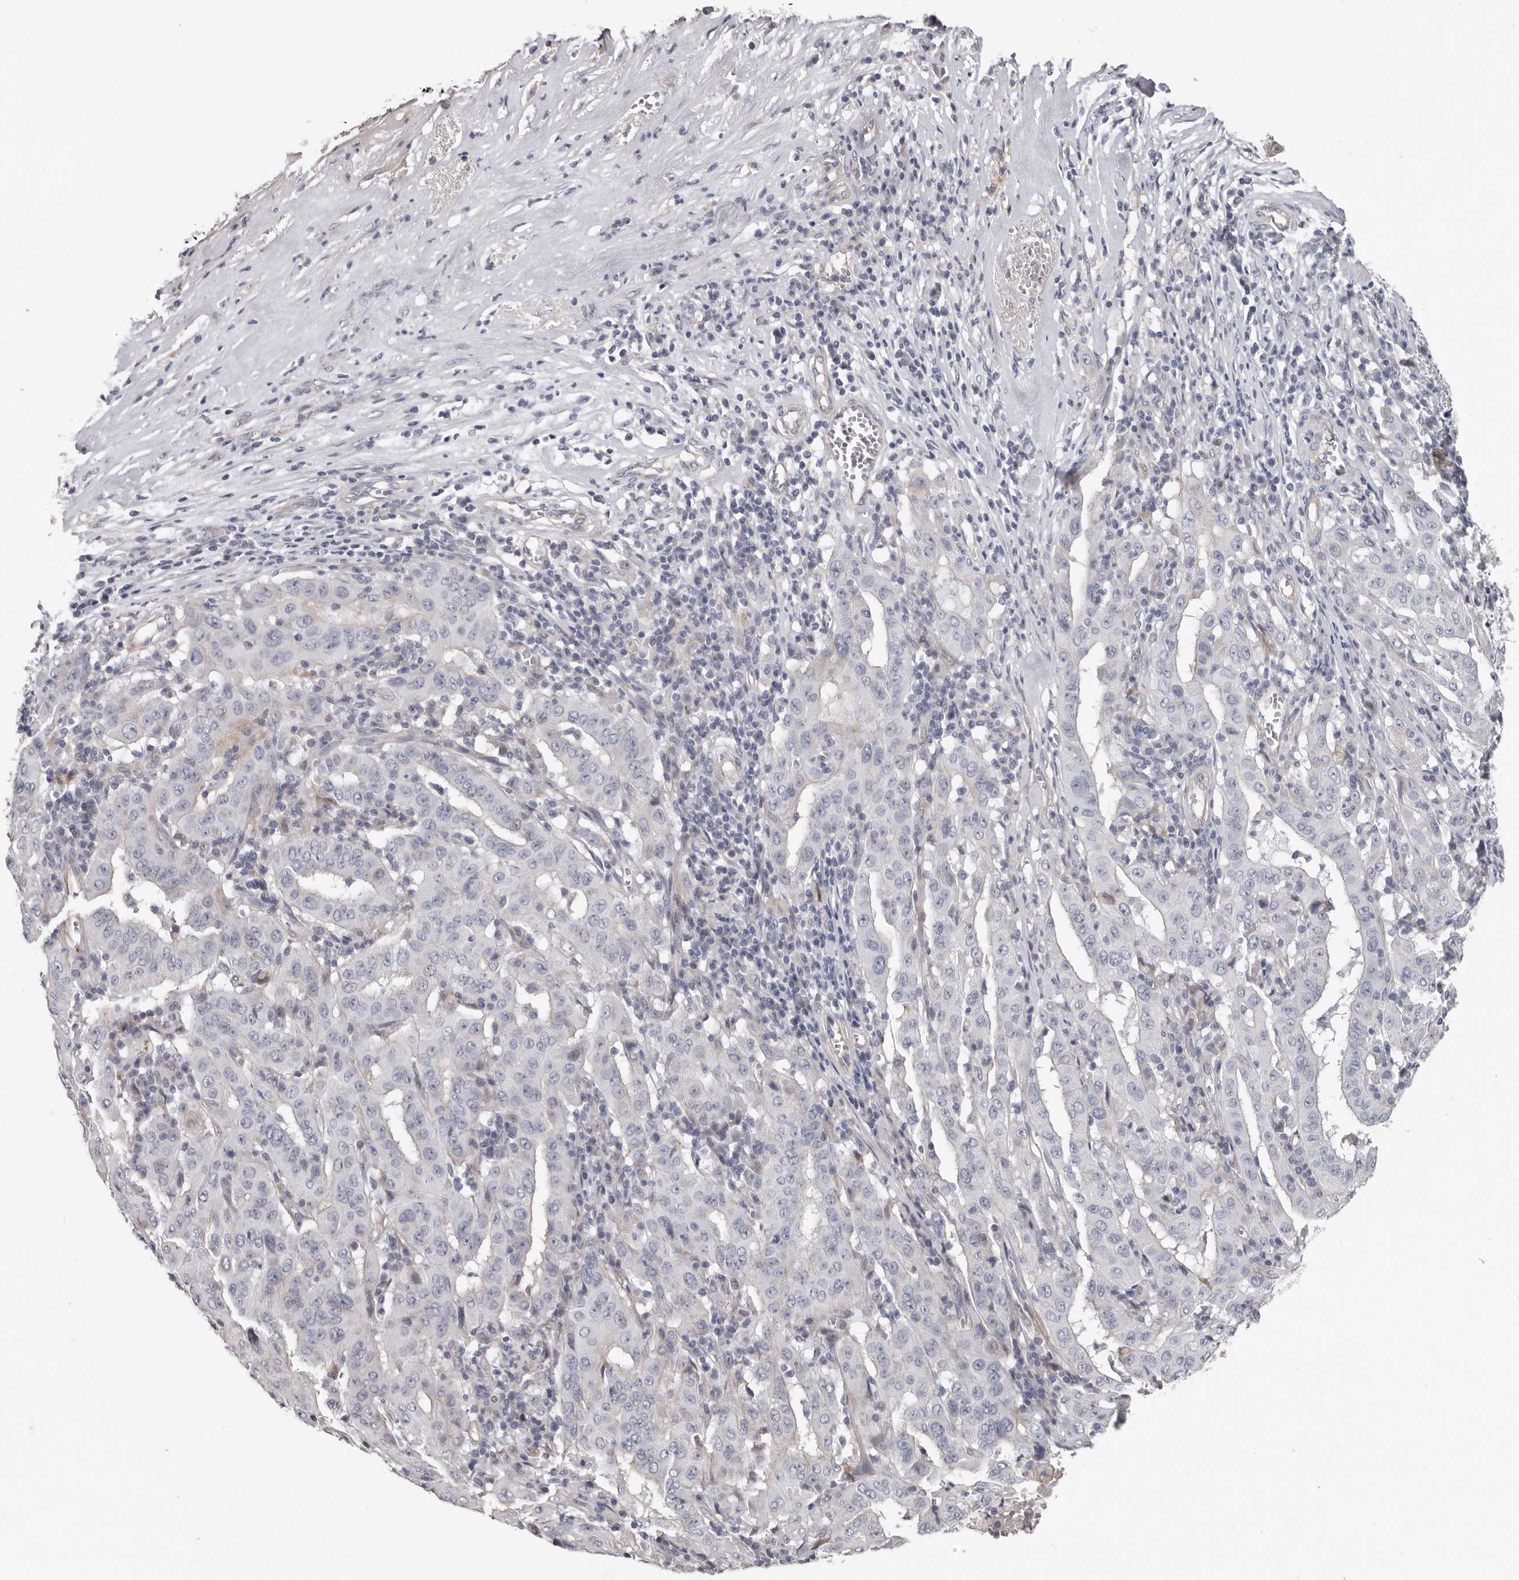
{"staining": {"intensity": "negative", "quantity": "none", "location": "none"}, "tissue": "pancreatic cancer", "cell_type": "Tumor cells", "image_type": "cancer", "snomed": [{"axis": "morphology", "description": "Adenocarcinoma, NOS"}, {"axis": "topography", "description": "Pancreas"}], "caption": "High magnification brightfield microscopy of pancreatic adenocarcinoma stained with DAB (brown) and counterstained with hematoxylin (blue): tumor cells show no significant positivity. The staining was performed using DAB to visualize the protein expression in brown, while the nuclei were stained in blue with hematoxylin (Magnification: 20x).", "gene": "RNF217", "patient": {"sex": "male", "age": 63}}